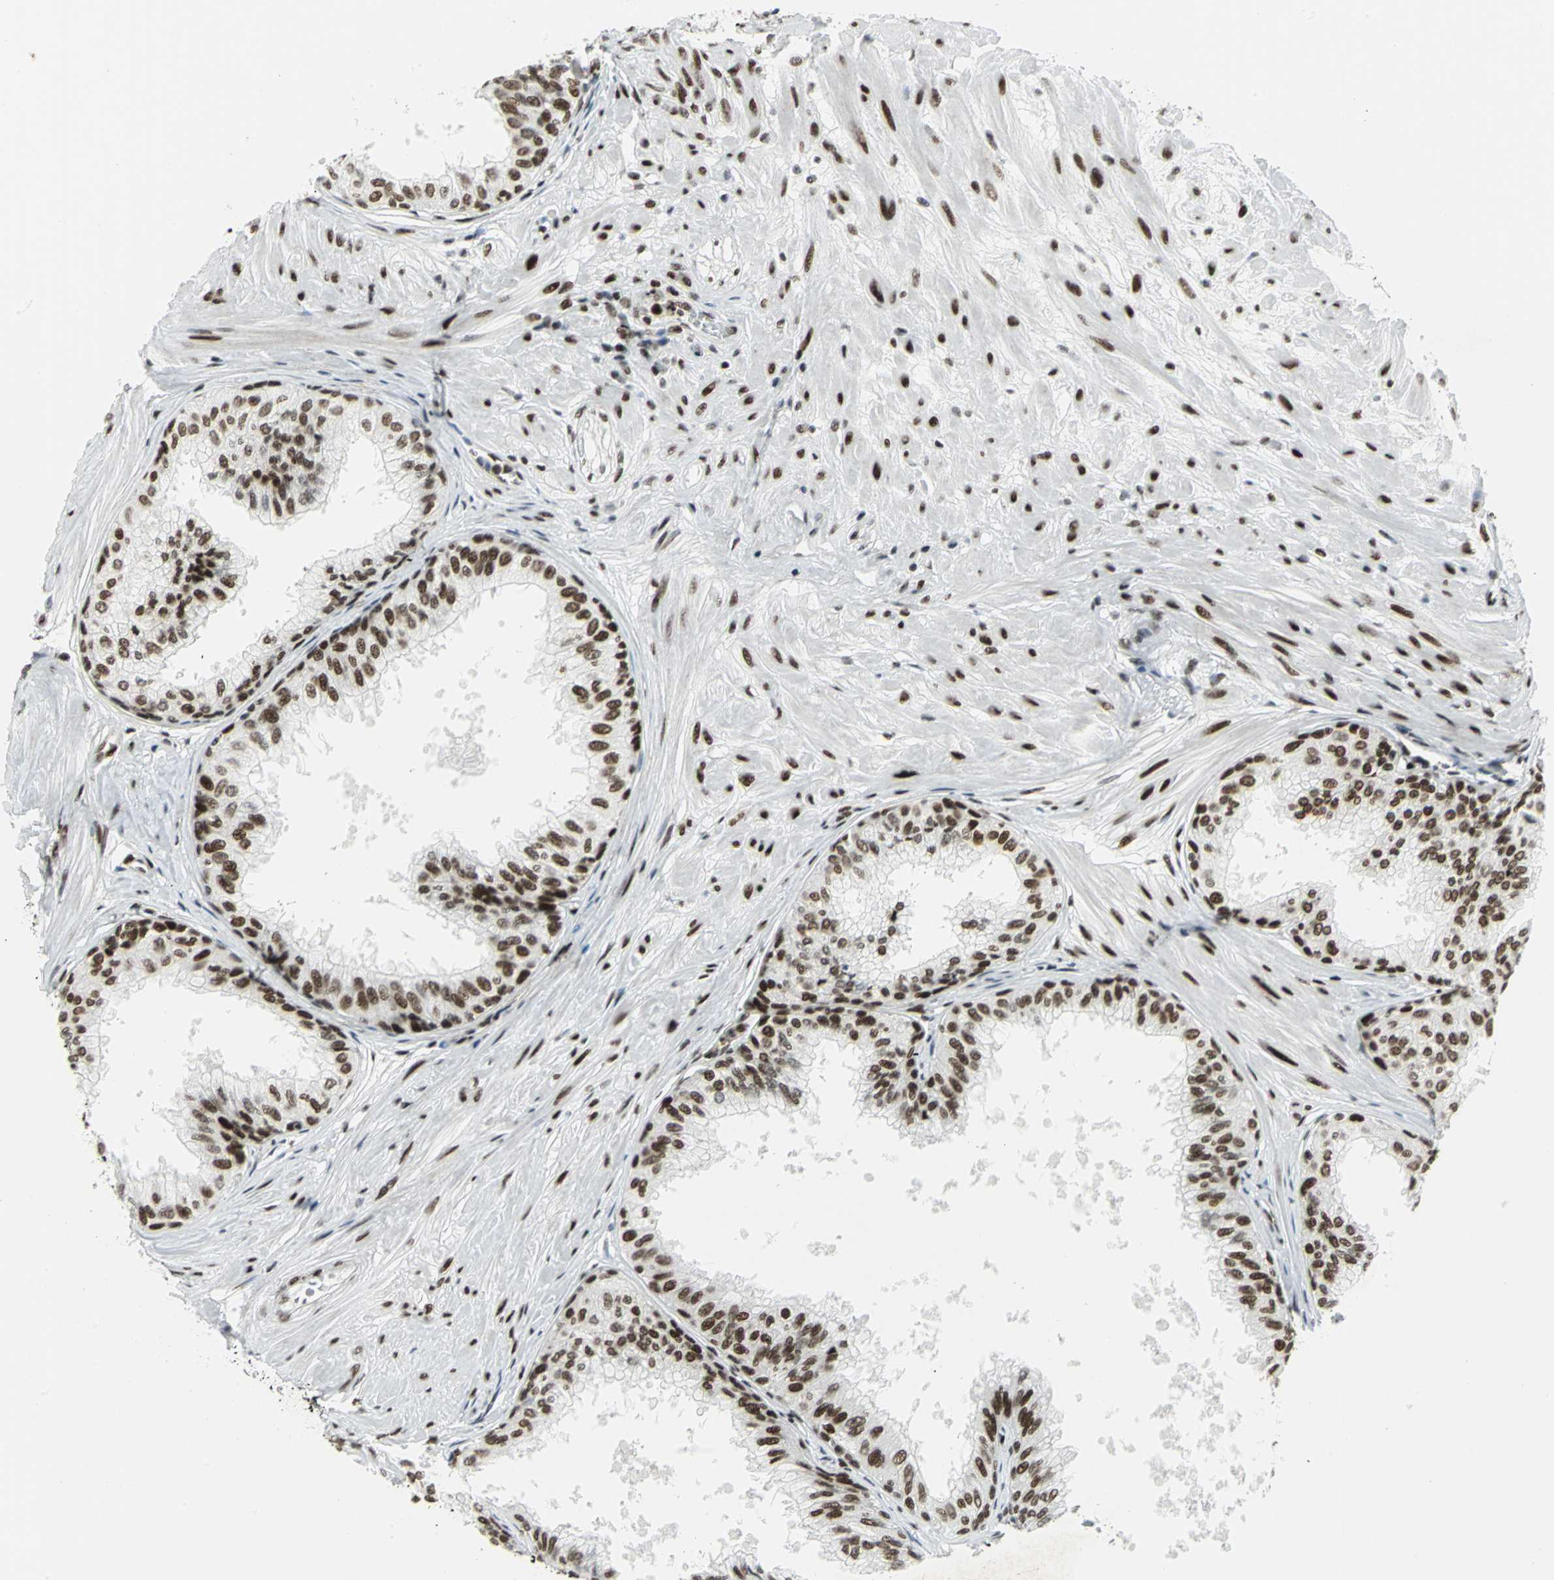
{"staining": {"intensity": "strong", "quantity": ">75%", "location": "nuclear"}, "tissue": "prostate", "cell_type": "Glandular cells", "image_type": "normal", "snomed": [{"axis": "morphology", "description": "Normal tissue, NOS"}, {"axis": "topography", "description": "Prostate"}, {"axis": "topography", "description": "Seminal veicle"}], "caption": "Protein staining of benign prostate demonstrates strong nuclear expression in about >75% of glandular cells. (Brightfield microscopy of DAB IHC at high magnification).", "gene": "SMARCA4", "patient": {"sex": "male", "age": 60}}